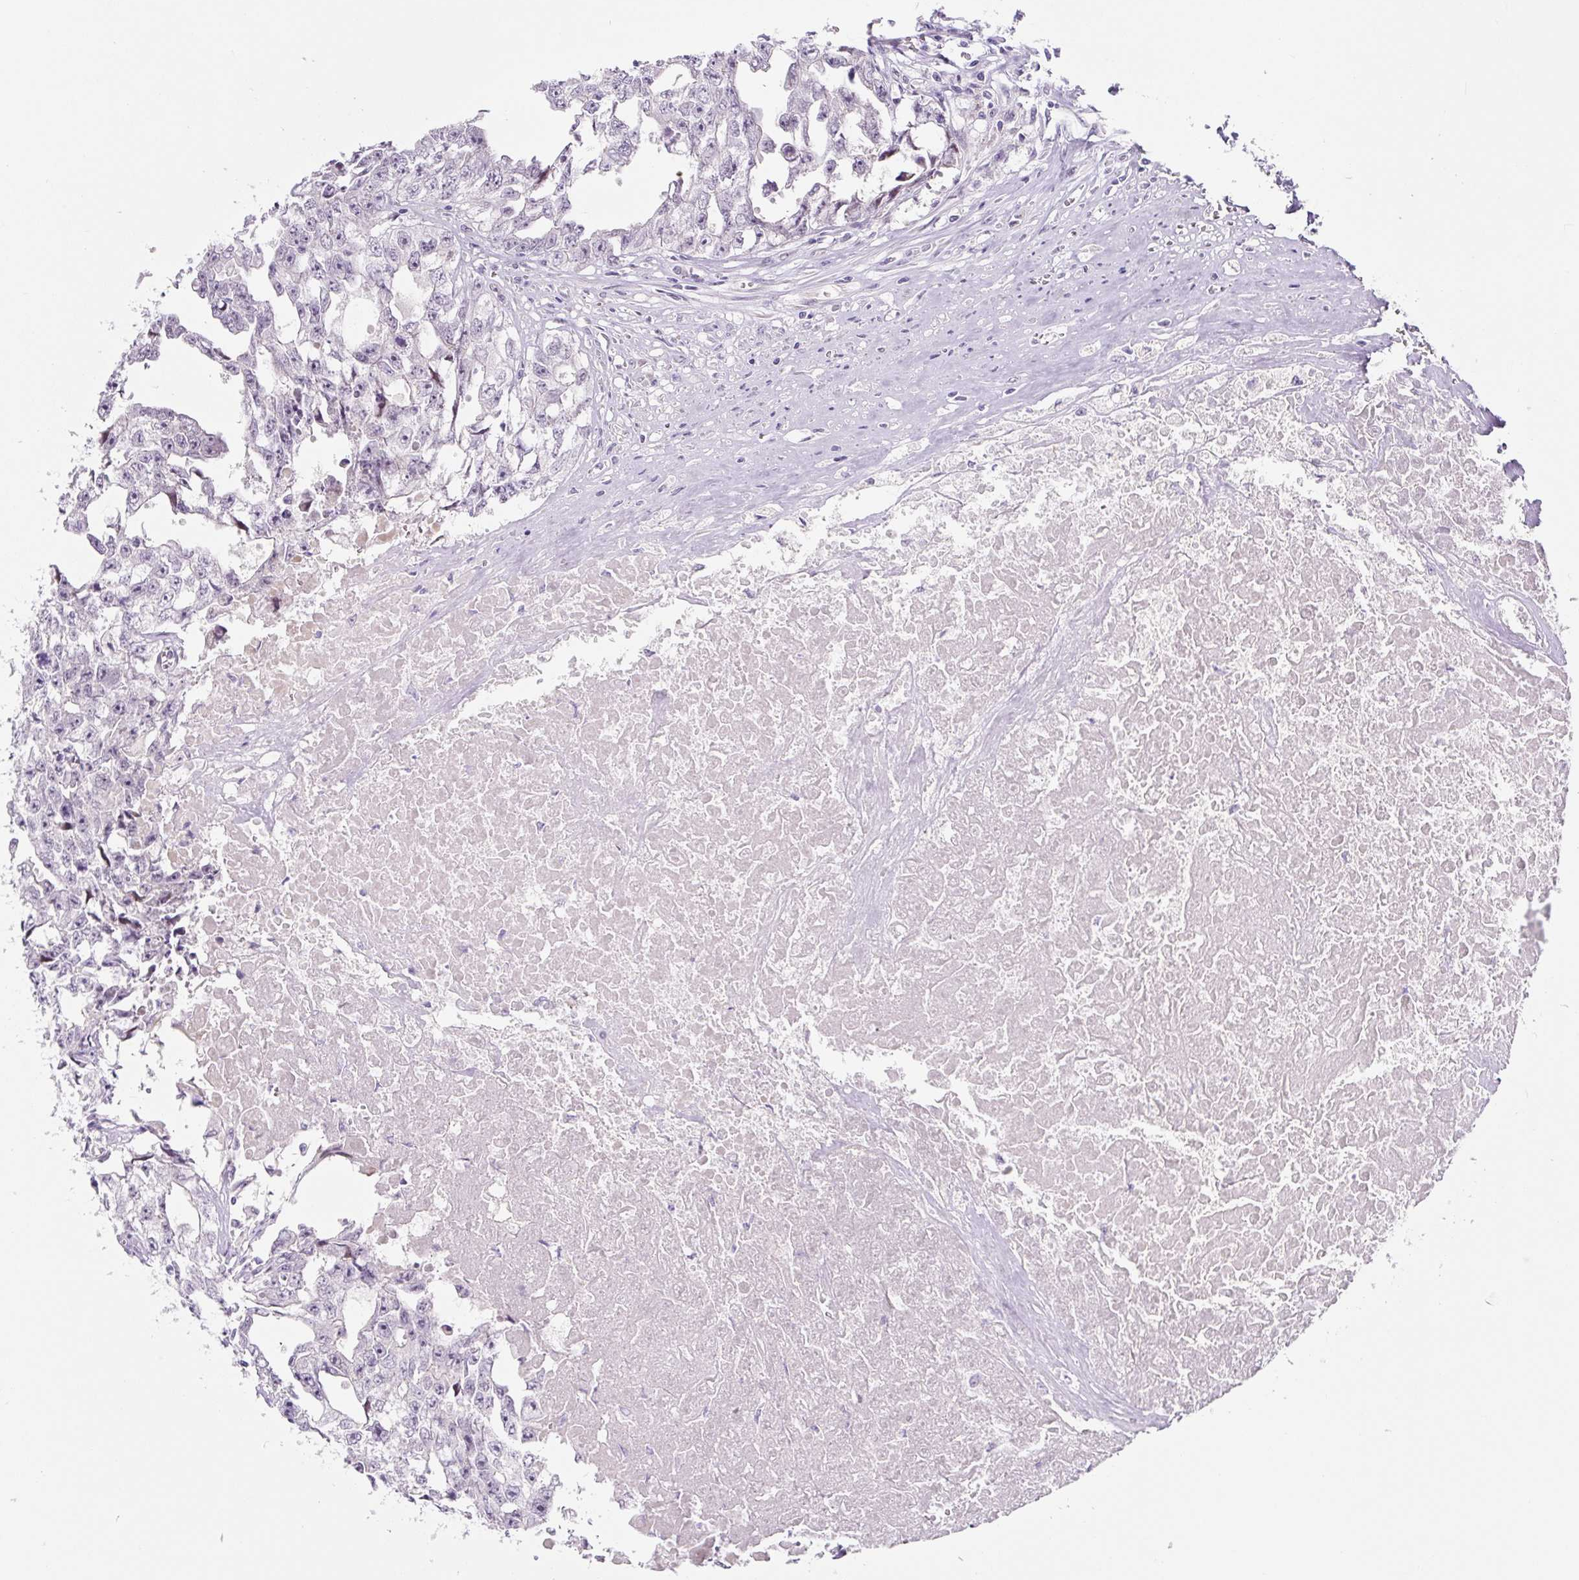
{"staining": {"intensity": "negative", "quantity": "none", "location": "none"}, "tissue": "testis cancer", "cell_type": "Tumor cells", "image_type": "cancer", "snomed": [{"axis": "morphology", "description": "Seminoma, NOS"}, {"axis": "morphology", "description": "Carcinoma, Embryonal, NOS"}, {"axis": "topography", "description": "Testis"}], "caption": "The photomicrograph shows no significant expression in tumor cells of testis cancer. Brightfield microscopy of immunohistochemistry stained with DAB (brown) and hematoxylin (blue), captured at high magnification.", "gene": "CCL25", "patient": {"sex": "male", "age": 43}}